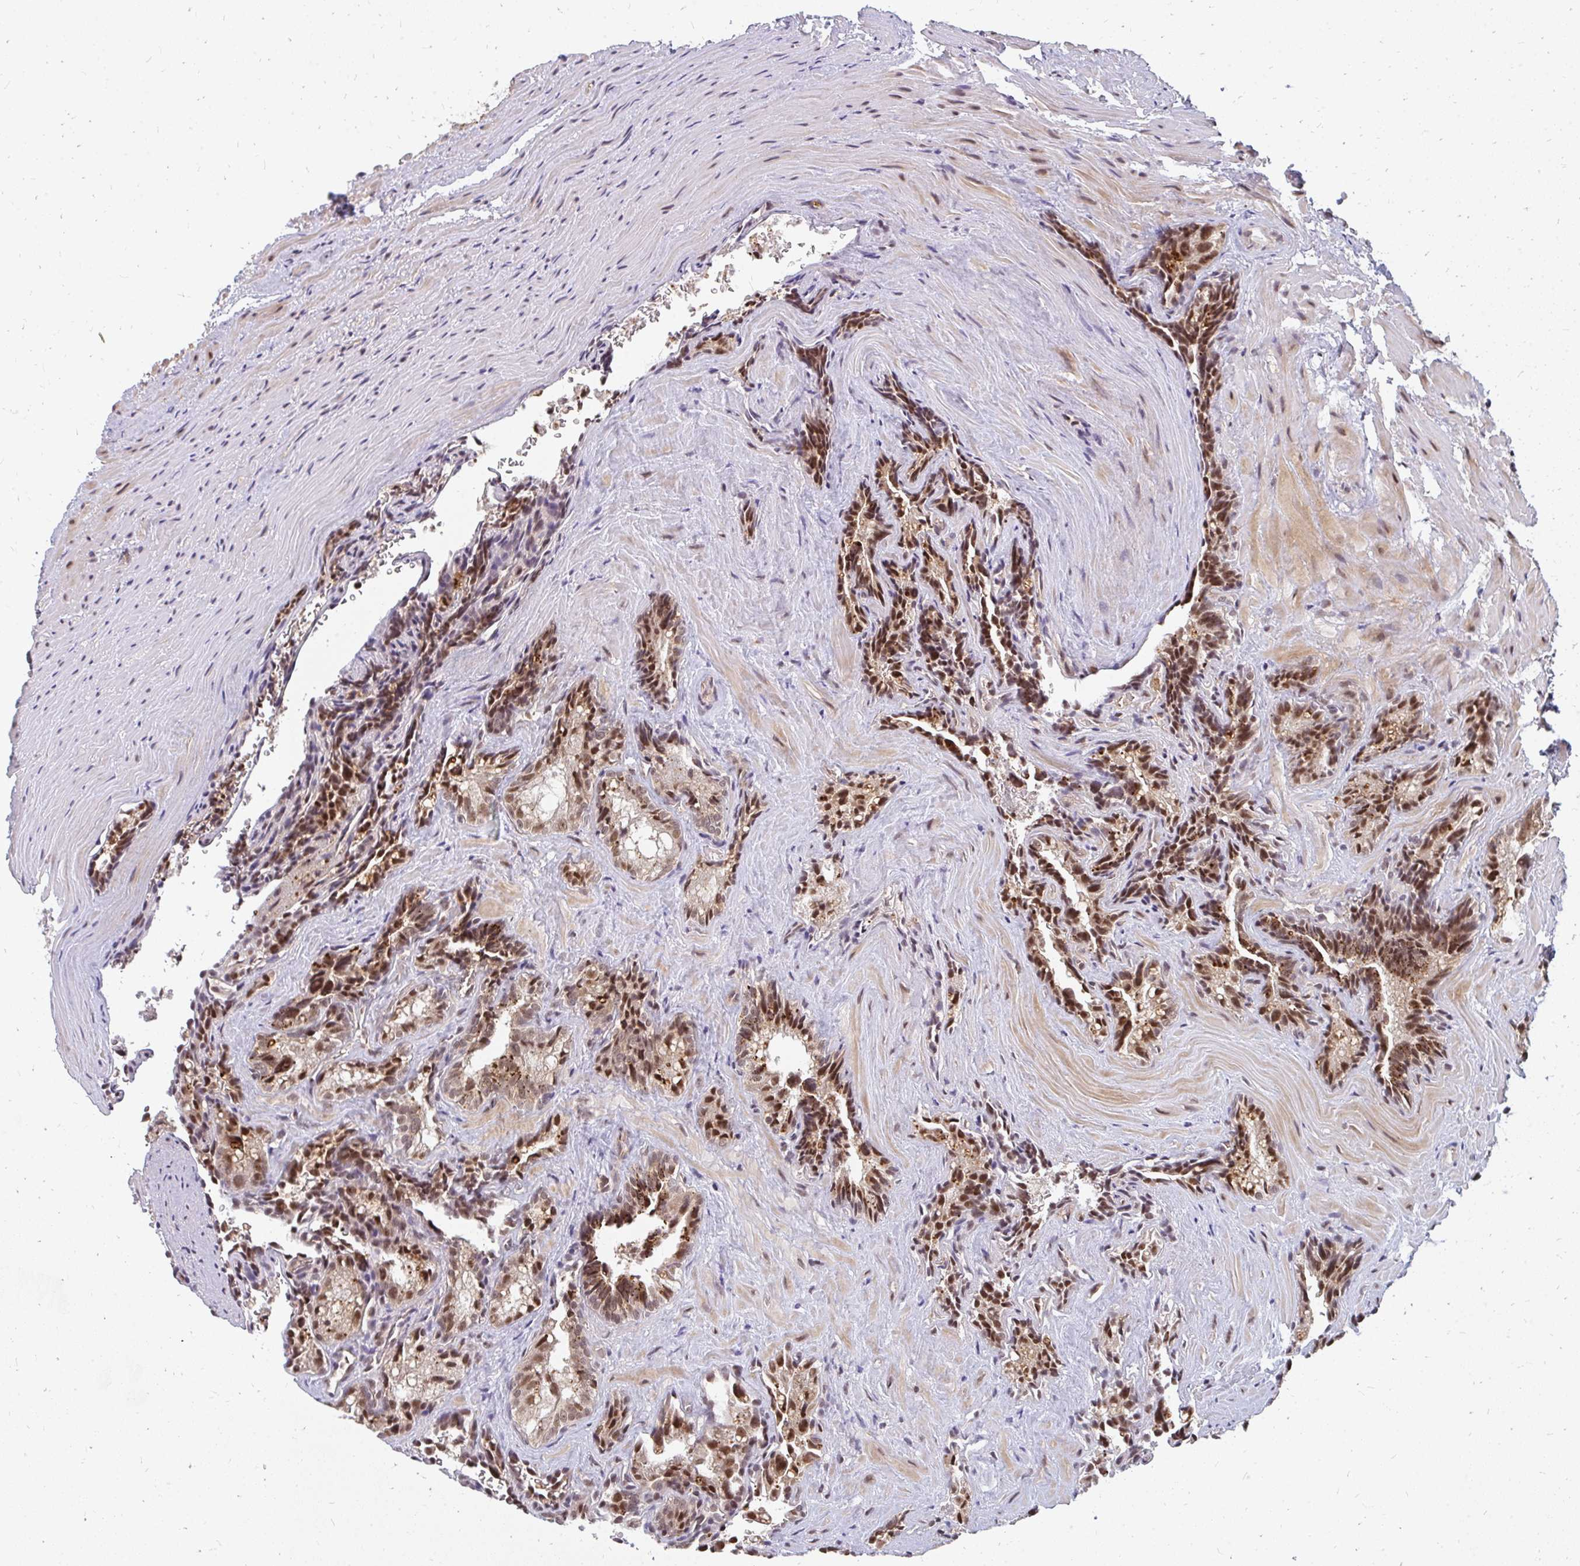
{"staining": {"intensity": "moderate", "quantity": ">75%", "location": "cytoplasmic/membranous,nuclear"}, "tissue": "seminal vesicle", "cell_type": "Glandular cells", "image_type": "normal", "snomed": [{"axis": "morphology", "description": "Normal tissue, NOS"}, {"axis": "topography", "description": "Seminal veicle"}], "caption": "A high-resolution micrograph shows IHC staining of normal seminal vesicle, which displays moderate cytoplasmic/membranous,nuclear positivity in about >75% of glandular cells. The protein of interest is shown in brown color, while the nuclei are stained blue.", "gene": "GTF3C6", "patient": {"sex": "male", "age": 47}}